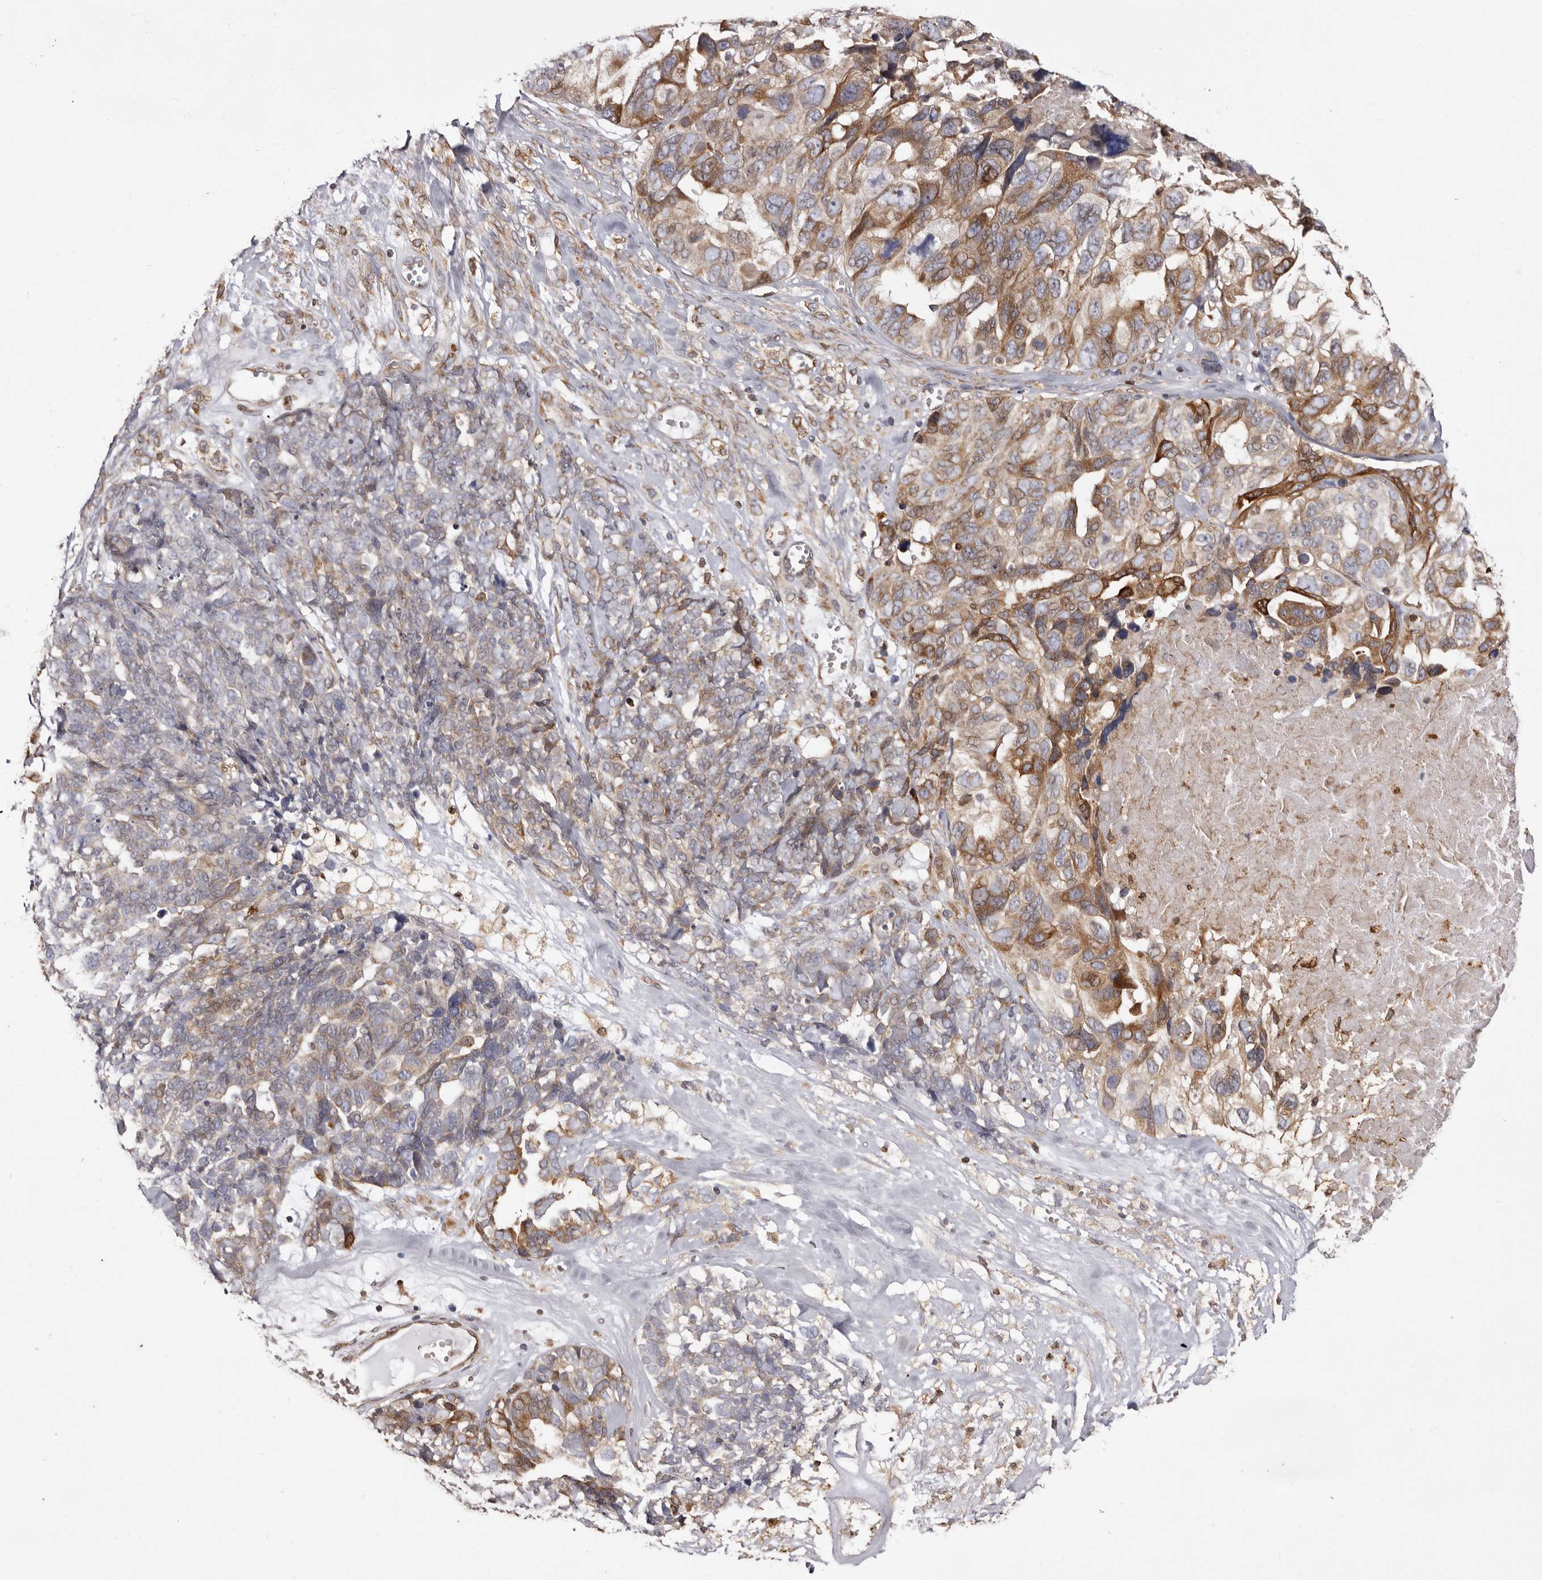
{"staining": {"intensity": "moderate", "quantity": "25%-75%", "location": "cytoplasmic/membranous"}, "tissue": "ovarian cancer", "cell_type": "Tumor cells", "image_type": "cancer", "snomed": [{"axis": "morphology", "description": "Cystadenocarcinoma, serous, NOS"}, {"axis": "topography", "description": "Ovary"}], "caption": "Immunohistochemical staining of ovarian serous cystadenocarcinoma displays medium levels of moderate cytoplasmic/membranous expression in about 25%-75% of tumor cells.", "gene": "C4orf3", "patient": {"sex": "female", "age": 79}}